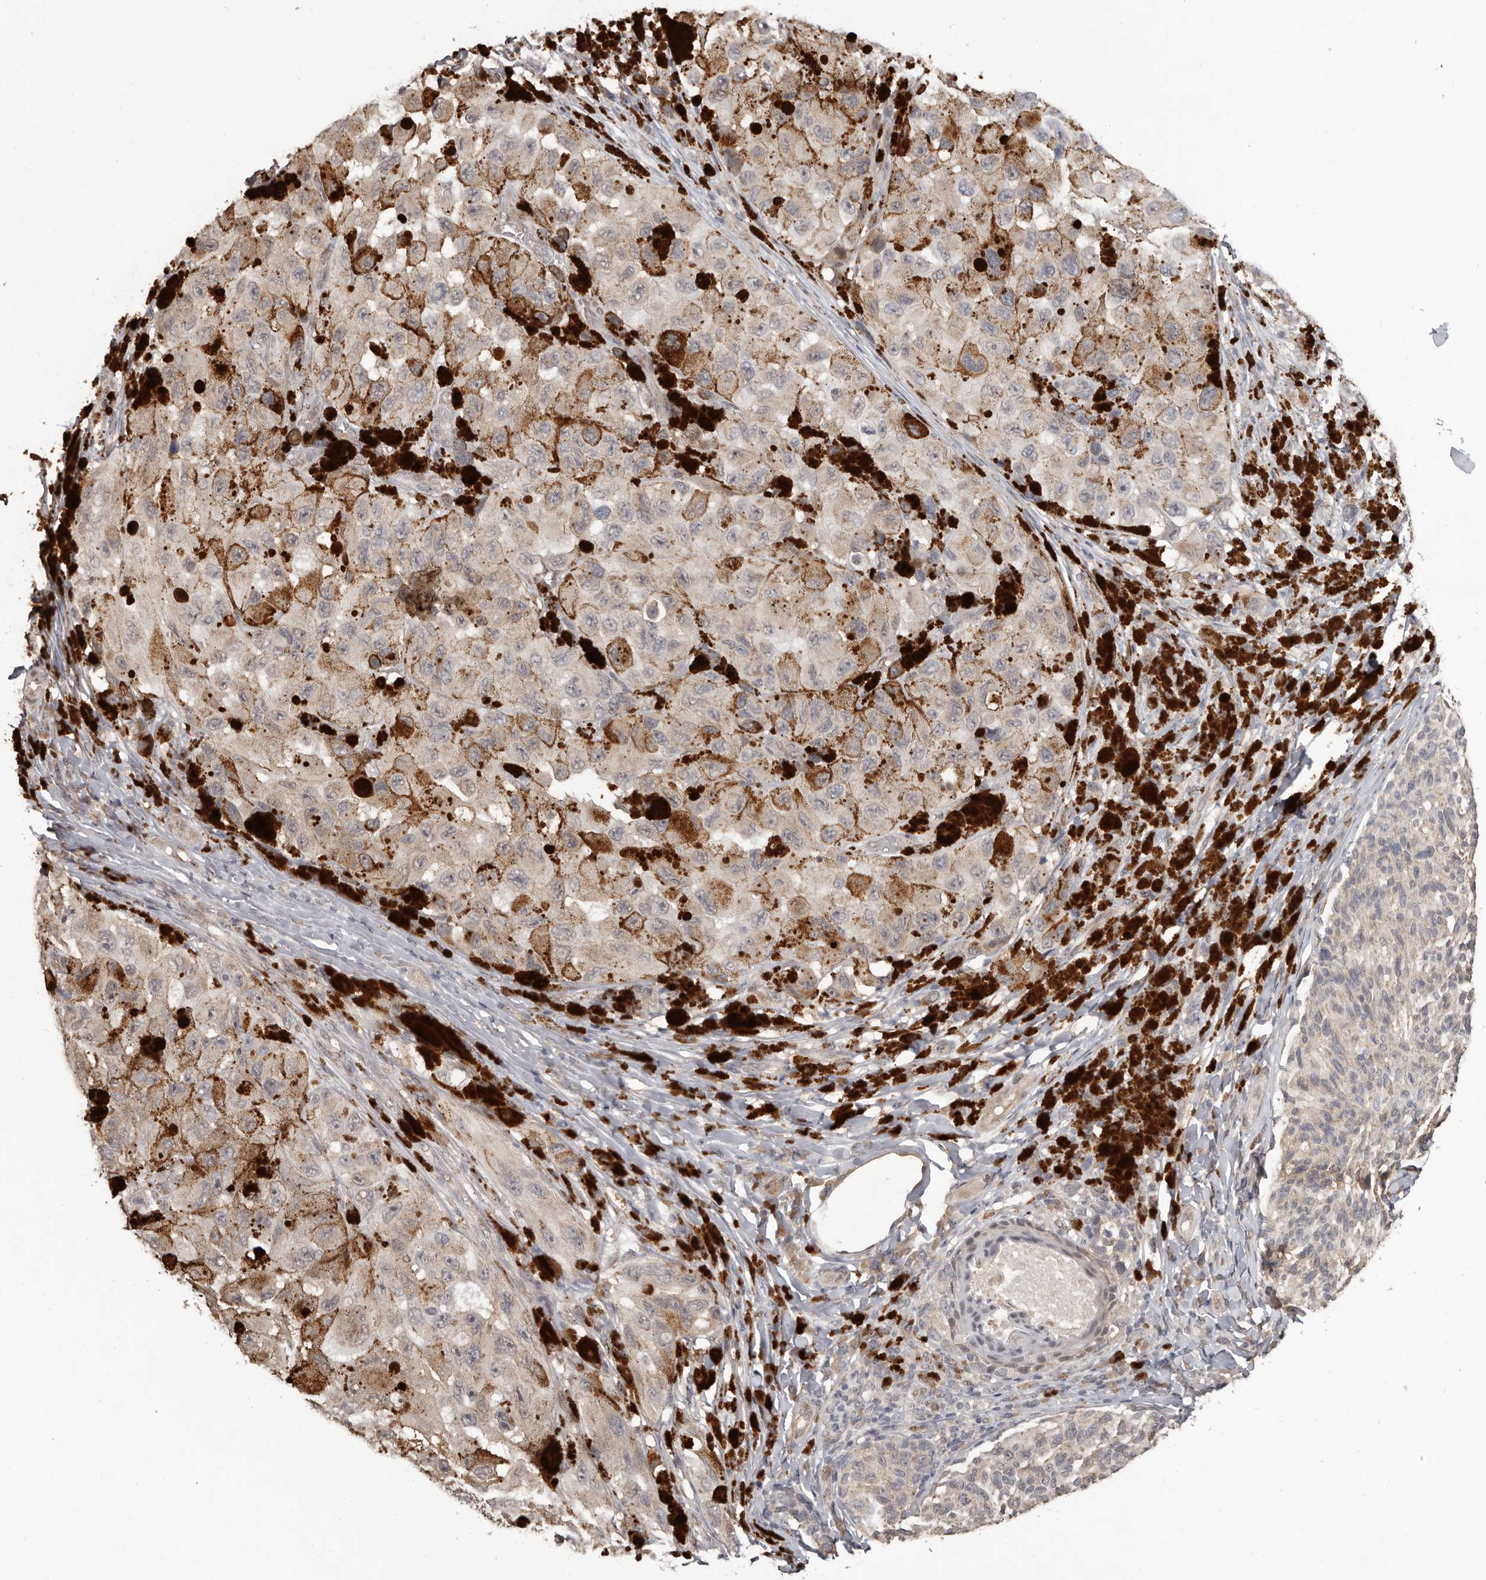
{"staining": {"intensity": "negative", "quantity": "none", "location": "none"}, "tissue": "melanoma", "cell_type": "Tumor cells", "image_type": "cancer", "snomed": [{"axis": "morphology", "description": "Malignant melanoma, NOS"}, {"axis": "topography", "description": "Skin"}], "caption": "This is a micrograph of IHC staining of malignant melanoma, which shows no expression in tumor cells. (DAB immunohistochemistry (IHC), high magnification).", "gene": "ZFP14", "patient": {"sex": "female", "age": 73}}